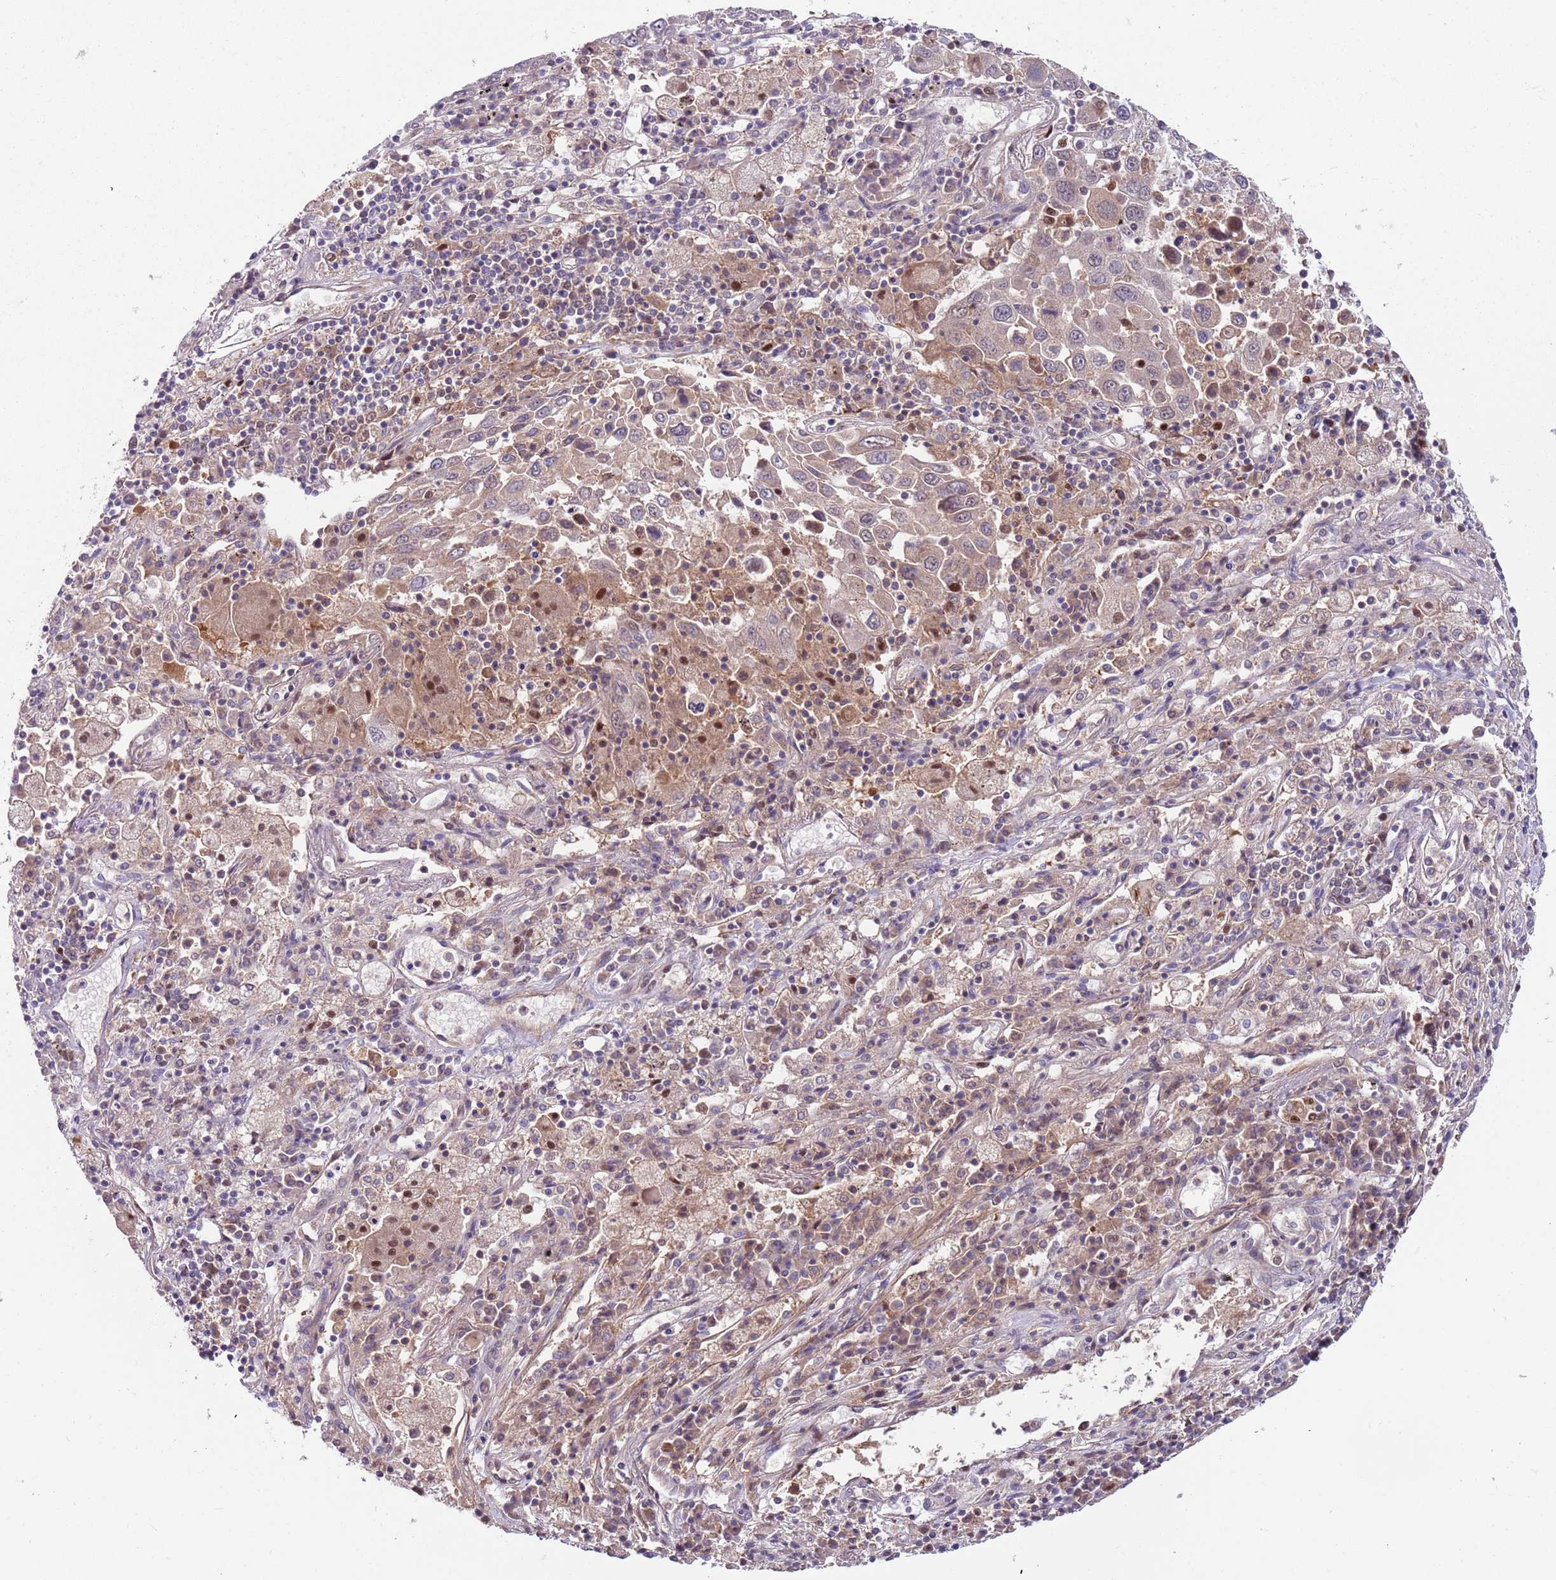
{"staining": {"intensity": "weak", "quantity": "25%-75%", "location": "cytoplasmic/membranous,nuclear"}, "tissue": "lung cancer", "cell_type": "Tumor cells", "image_type": "cancer", "snomed": [{"axis": "morphology", "description": "Squamous cell carcinoma, NOS"}, {"axis": "topography", "description": "Lung"}], "caption": "Protein analysis of squamous cell carcinoma (lung) tissue demonstrates weak cytoplasmic/membranous and nuclear positivity in about 25%-75% of tumor cells.", "gene": "RMND5B", "patient": {"sex": "male", "age": 65}}